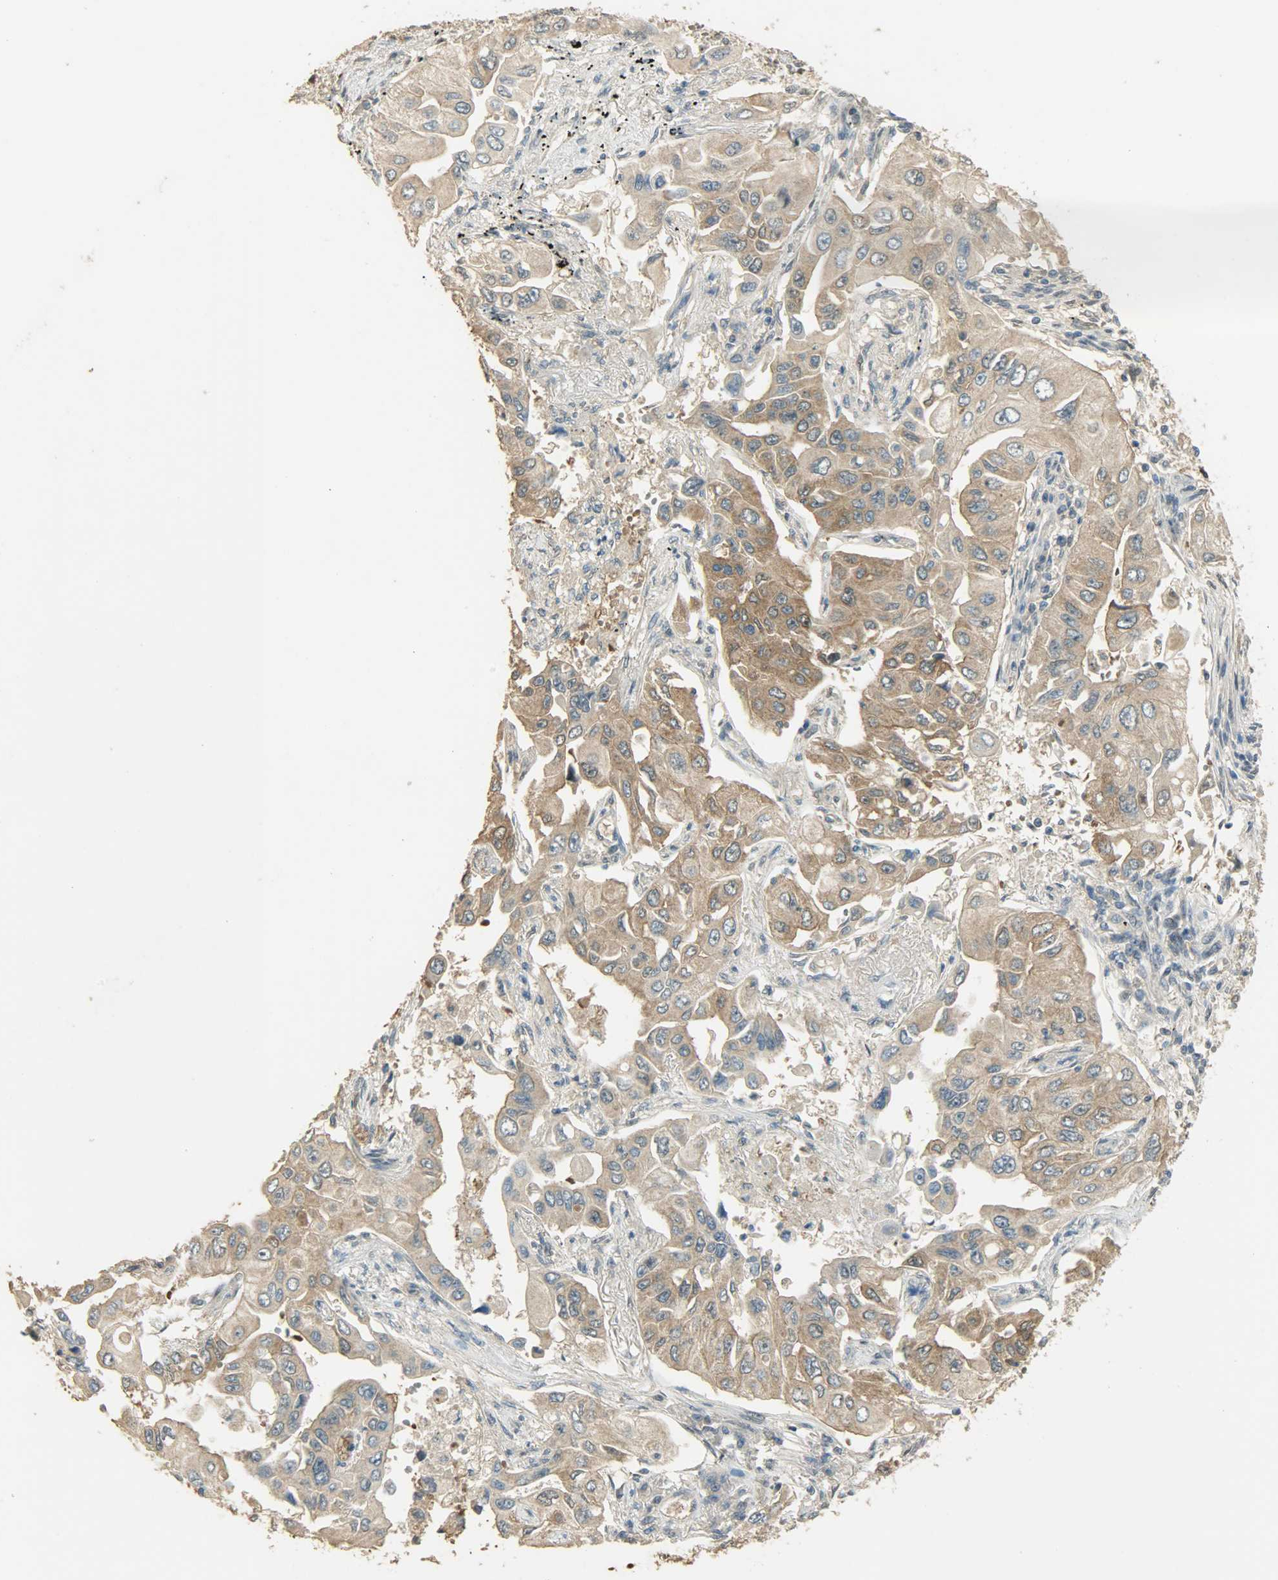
{"staining": {"intensity": "moderate", "quantity": "25%-75%", "location": "cytoplasmic/membranous"}, "tissue": "lung cancer", "cell_type": "Tumor cells", "image_type": "cancer", "snomed": [{"axis": "morphology", "description": "Adenocarcinoma, NOS"}, {"axis": "topography", "description": "Lung"}], "caption": "Adenocarcinoma (lung) was stained to show a protein in brown. There is medium levels of moderate cytoplasmic/membranous staining in approximately 25%-75% of tumor cells.", "gene": "PRMT5", "patient": {"sex": "male", "age": 84}}